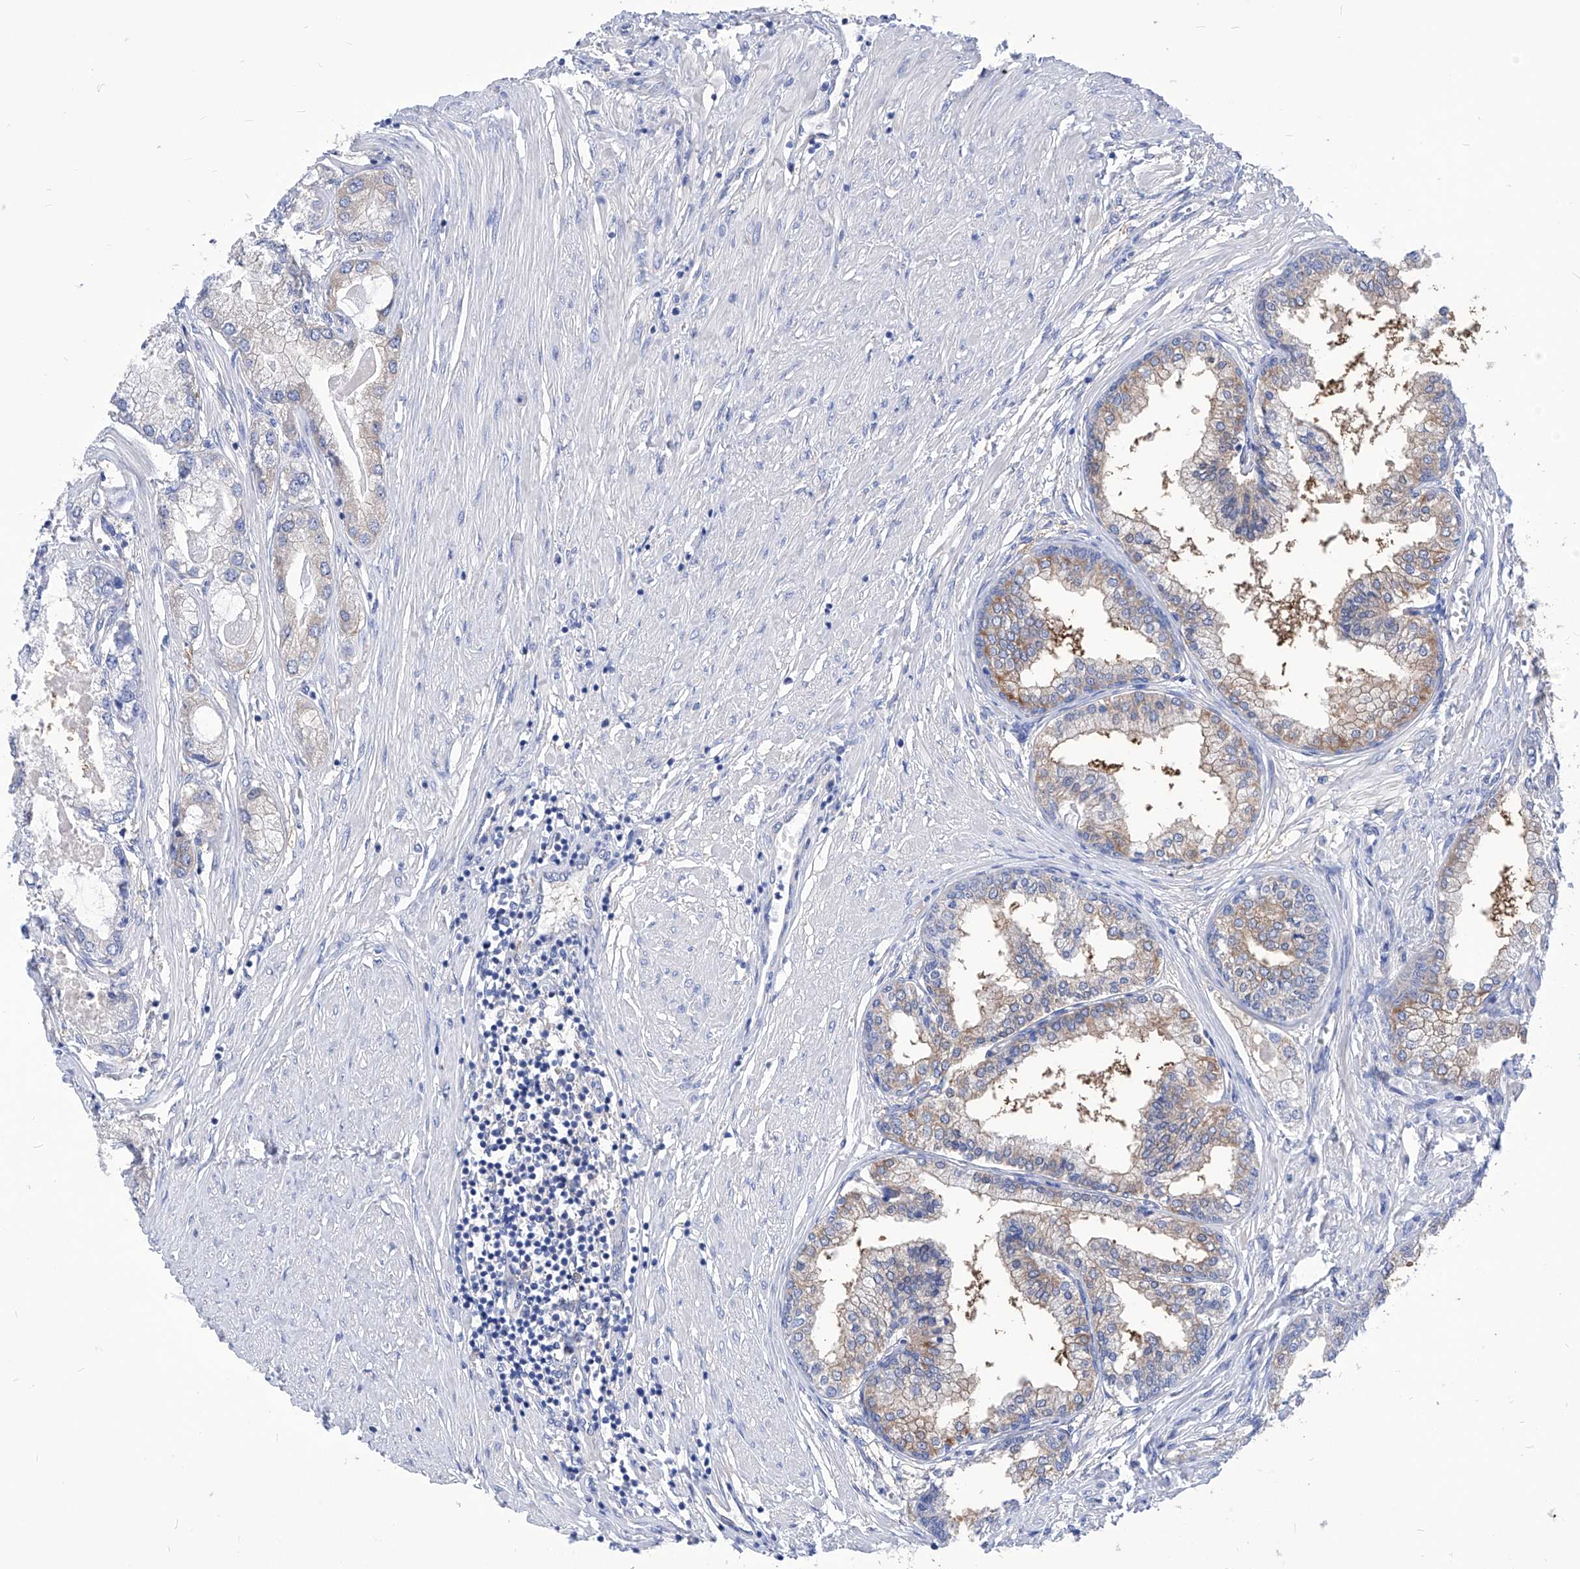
{"staining": {"intensity": "negative", "quantity": "none", "location": "none"}, "tissue": "prostate cancer", "cell_type": "Tumor cells", "image_type": "cancer", "snomed": [{"axis": "morphology", "description": "Adenocarcinoma, Low grade"}, {"axis": "topography", "description": "Prostate"}], "caption": "Prostate cancer was stained to show a protein in brown. There is no significant positivity in tumor cells.", "gene": "XPNPEP1", "patient": {"sex": "male", "age": 62}}